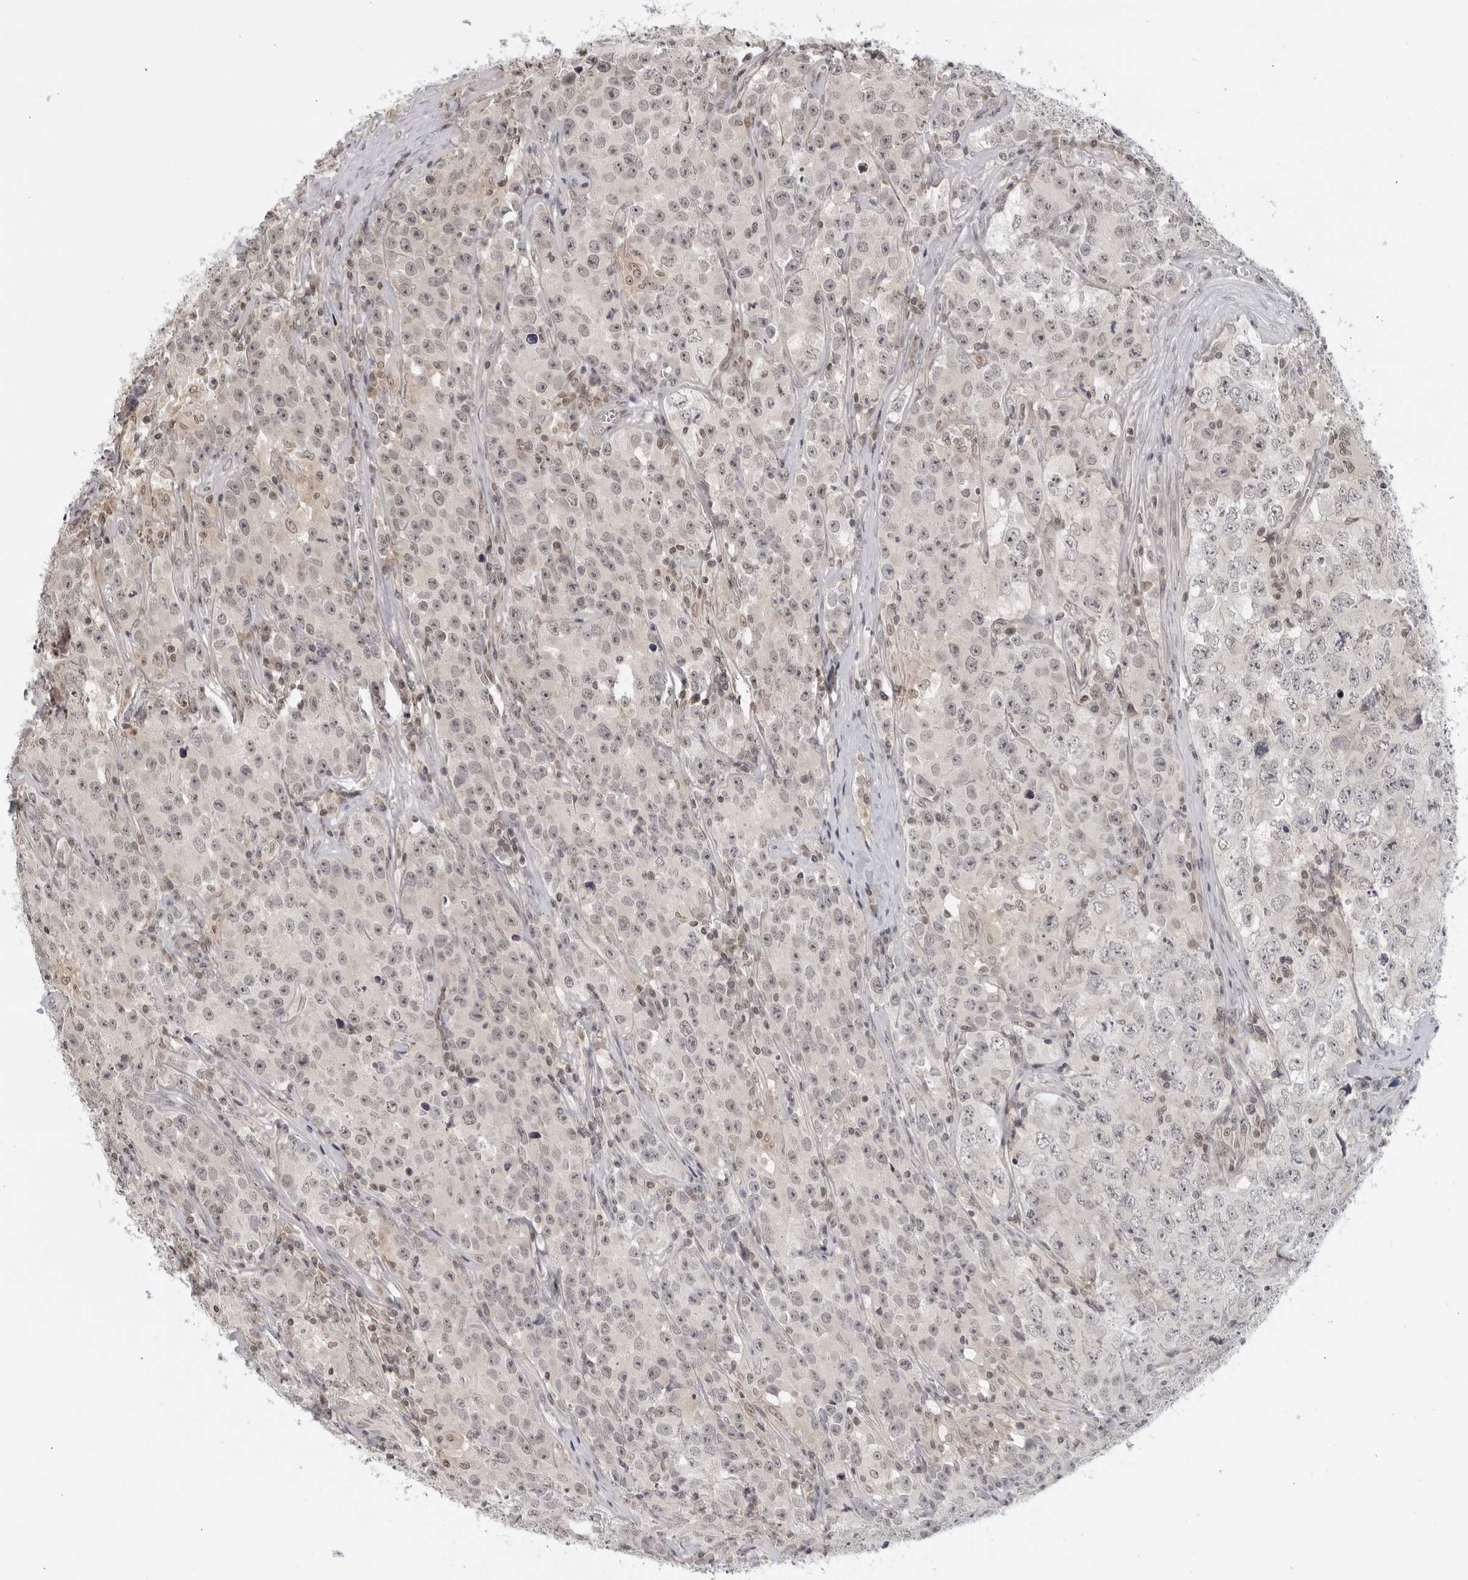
{"staining": {"intensity": "negative", "quantity": "none", "location": "none"}, "tissue": "testis cancer", "cell_type": "Tumor cells", "image_type": "cancer", "snomed": [{"axis": "morphology", "description": "Seminoma, NOS"}, {"axis": "morphology", "description": "Carcinoma, Embryonal, NOS"}, {"axis": "topography", "description": "Testis"}], "caption": "Immunohistochemistry micrograph of neoplastic tissue: testis cancer (seminoma) stained with DAB (3,3'-diaminobenzidine) exhibits no significant protein staining in tumor cells.", "gene": "CC2D1B", "patient": {"sex": "male", "age": 43}}